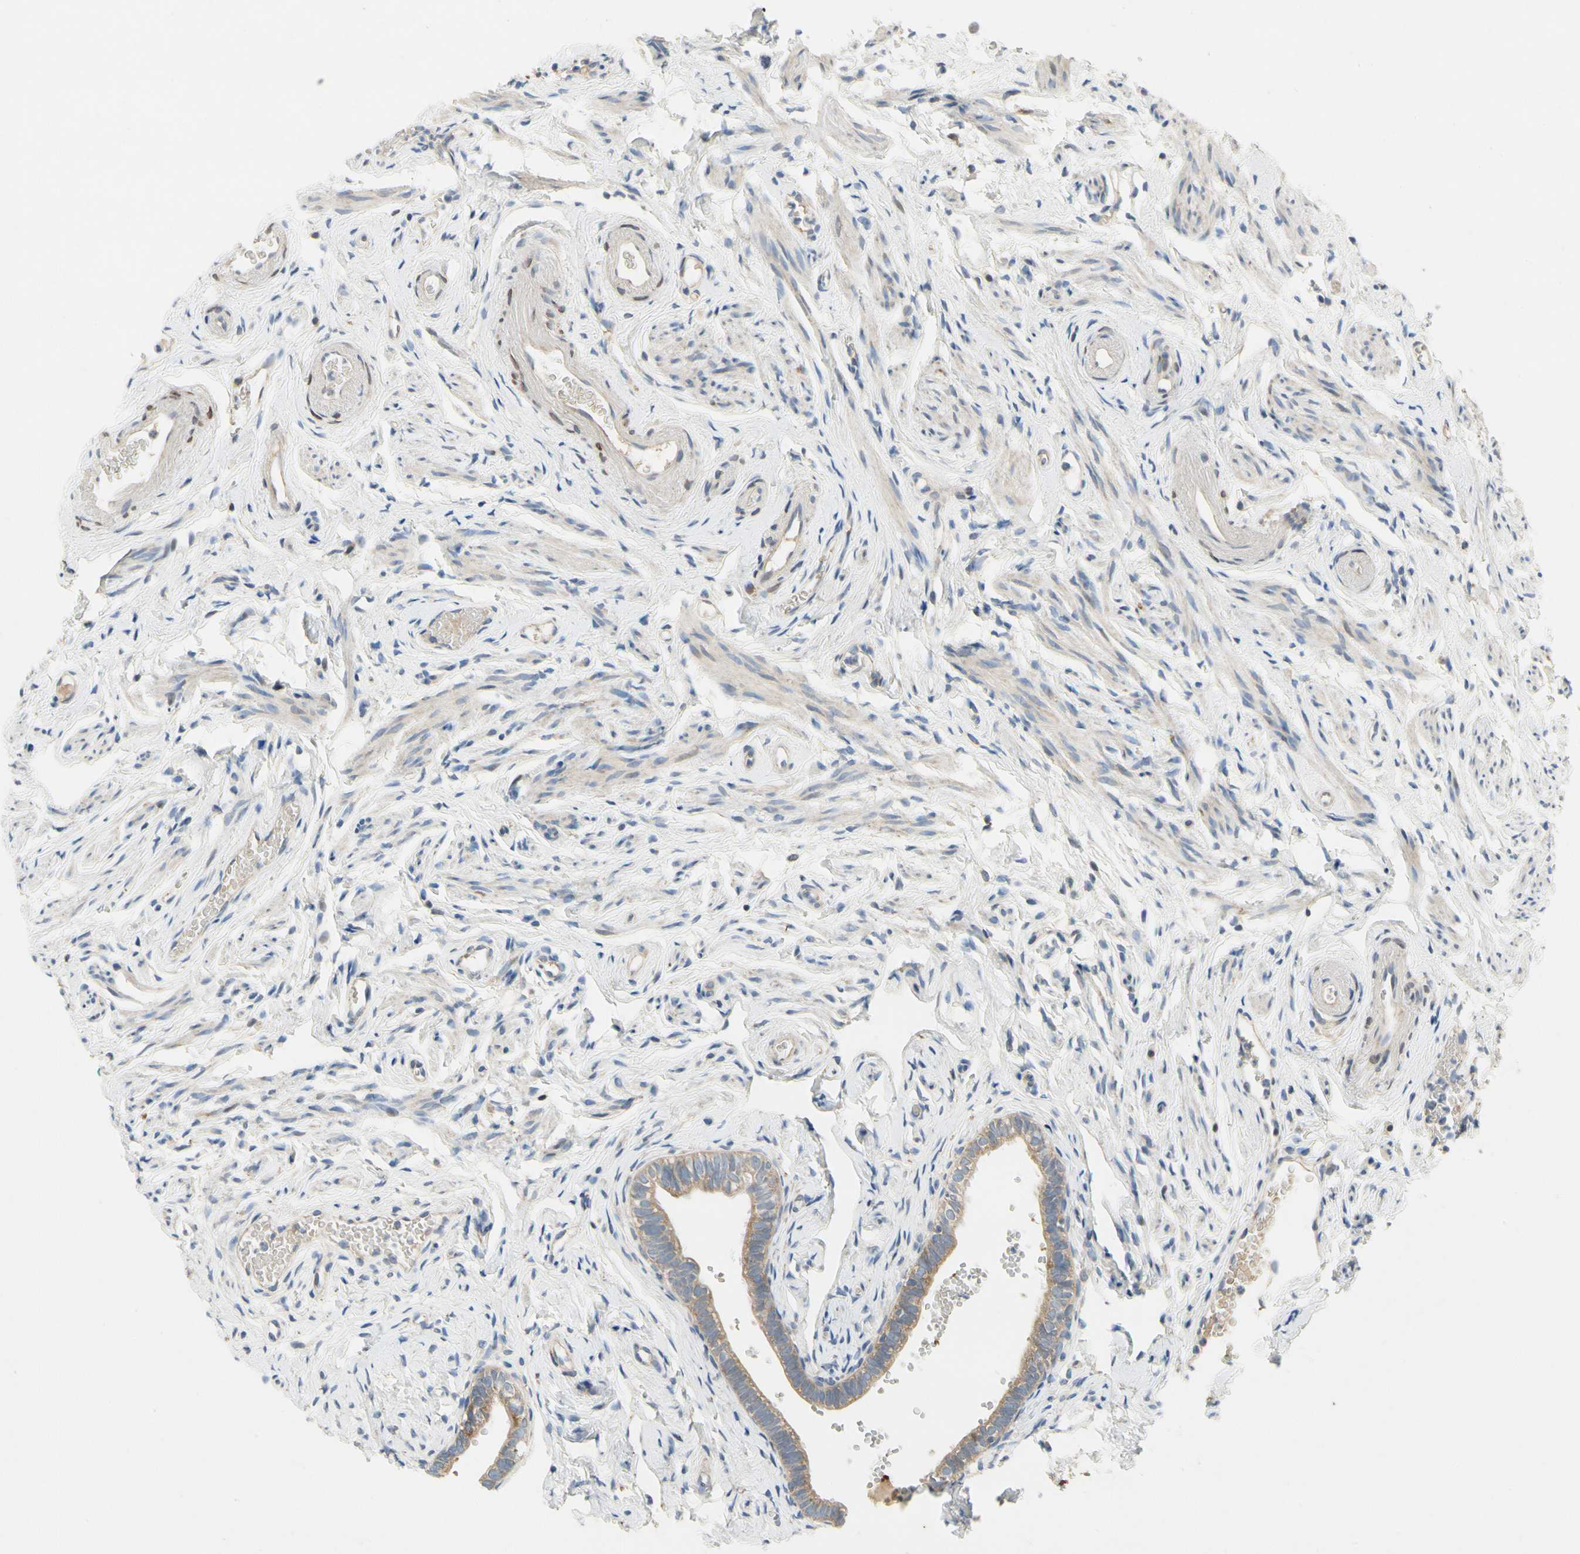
{"staining": {"intensity": "moderate", "quantity": ">75%", "location": "cytoplasmic/membranous"}, "tissue": "fallopian tube", "cell_type": "Glandular cells", "image_type": "normal", "snomed": [{"axis": "morphology", "description": "Normal tissue, NOS"}, {"axis": "topography", "description": "Fallopian tube"}], "caption": "The micrograph reveals immunohistochemical staining of unremarkable fallopian tube. There is moderate cytoplasmic/membranous positivity is identified in approximately >75% of glandular cells. (DAB (3,3'-diaminobenzidine) = brown stain, brightfield microscopy at high magnification).", "gene": "KLHDC8B", "patient": {"sex": "female", "age": 71}}